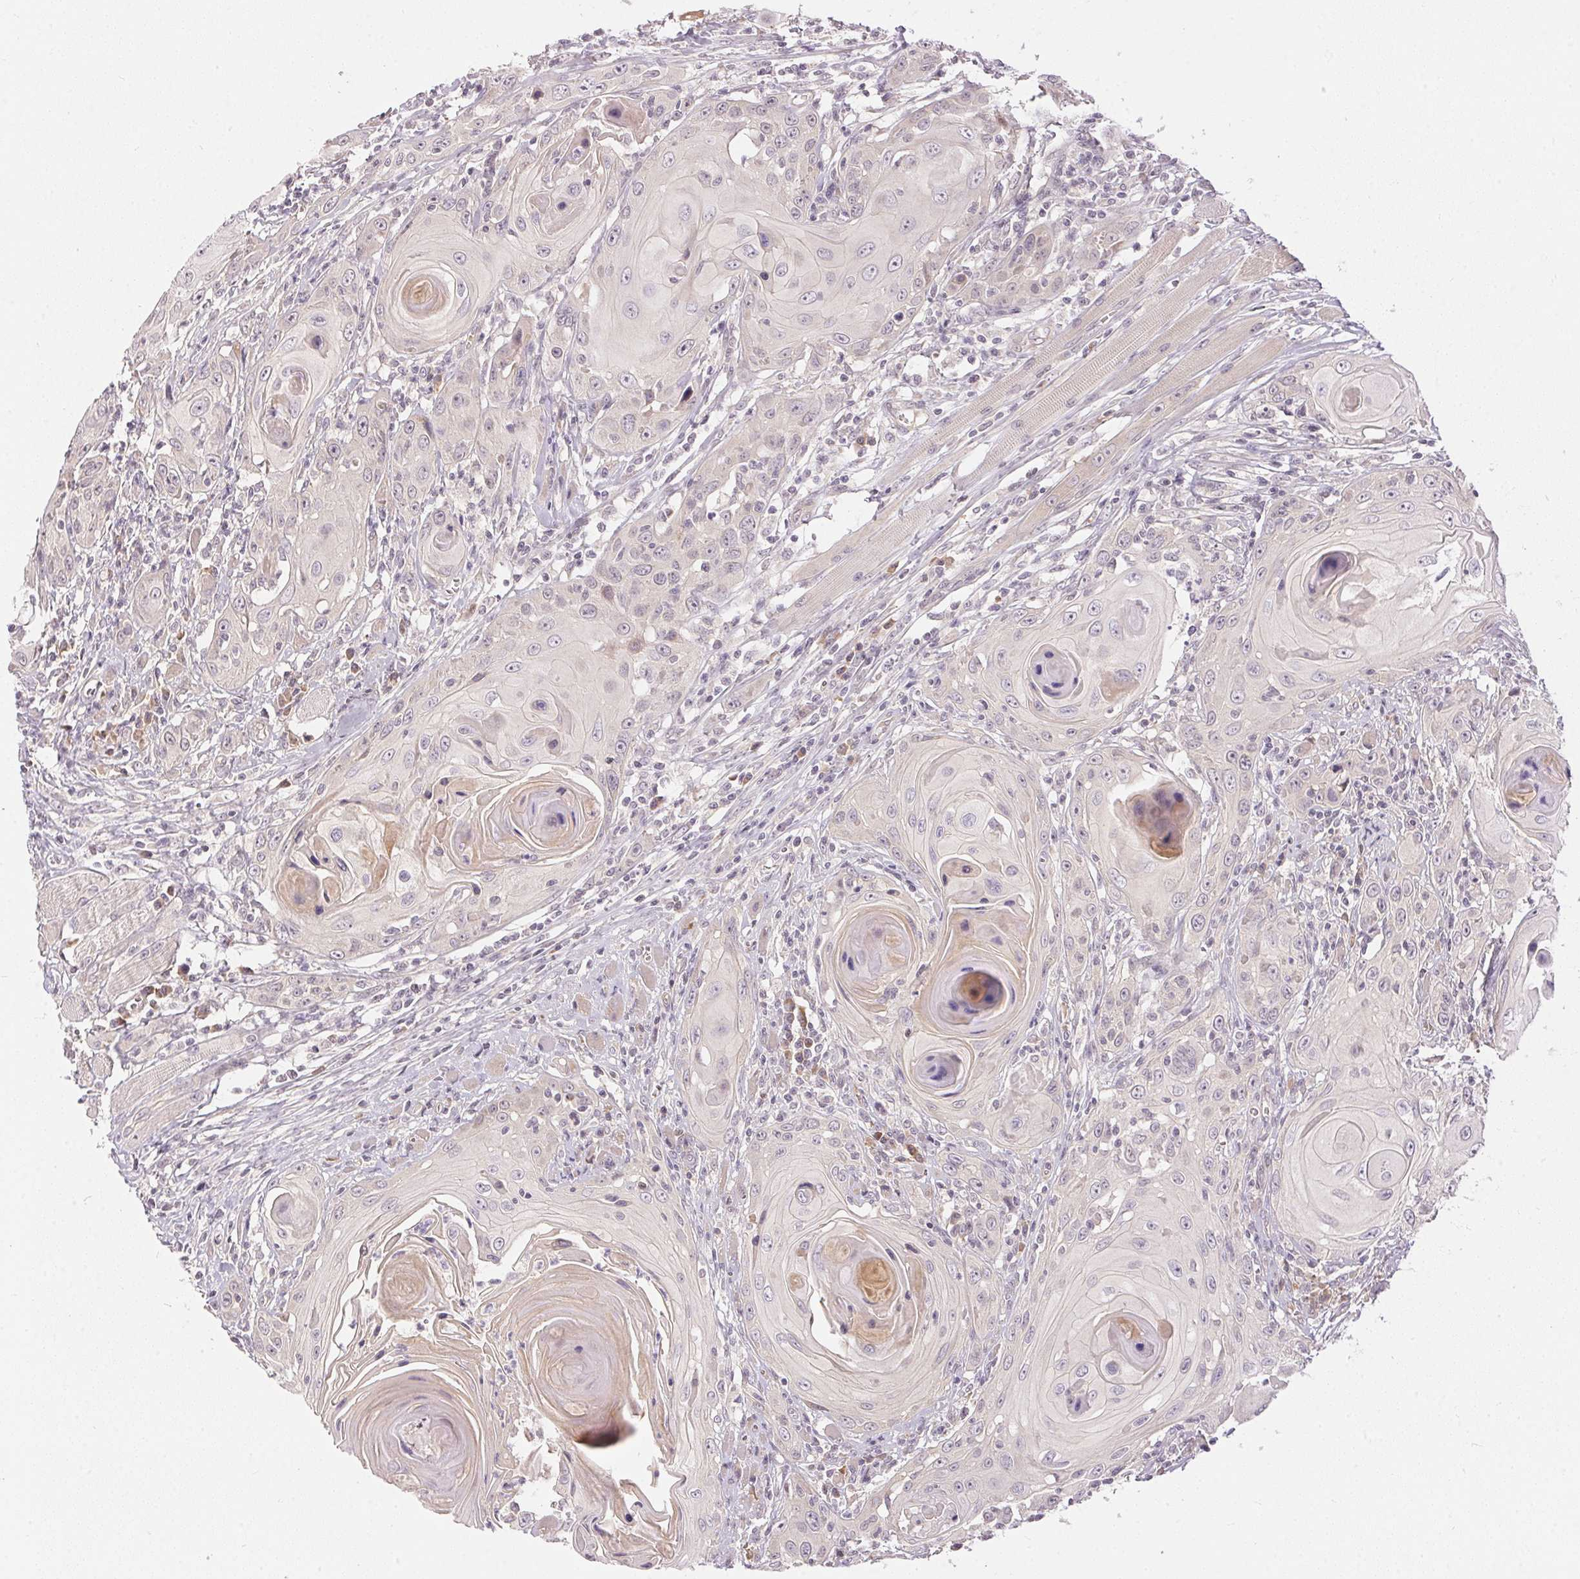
{"staining": {"intensity": "negative", "quantity": "none", "location": "none"}, "tissue": "head and neck cancer", "cell_type": "Tumor cells", "image_type": "cancer", "snomed": [{"axis": "morphology", "description": "Squamous cell carcinoma, NOS"}, {"axis": "topography", "description": "Head-Neck"}], "caption": "The IHC micrograph has no significant expression in tumor cells of head and neck cancer tissue.", "gene": "TTC23L", "patient": {"sex": "female", "age": 80}}